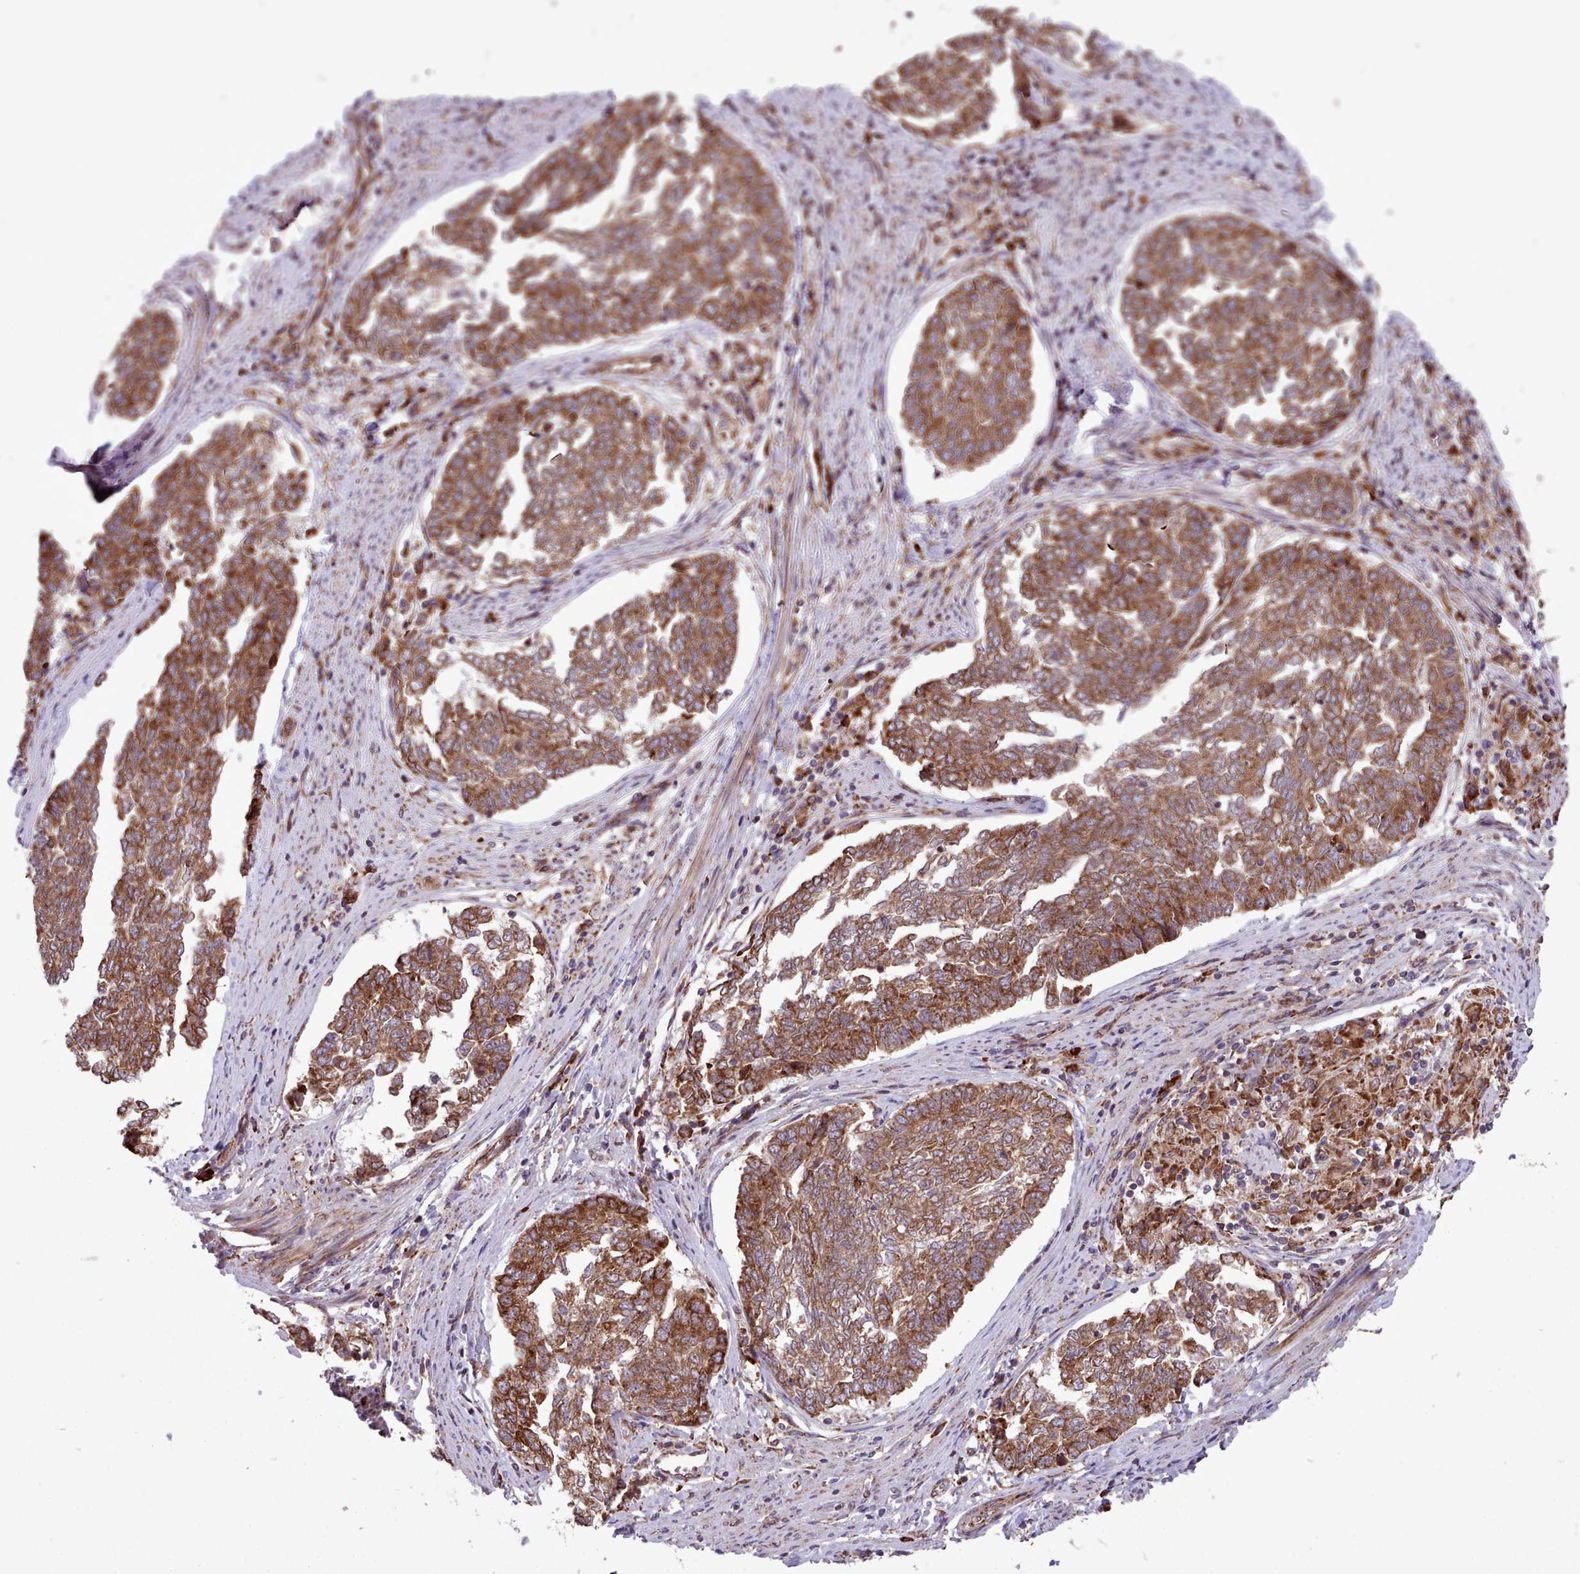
{"staining": {"intensity": "strong", "quantity": ">75%", "location": "cytoplasmic/membranous"}, "tissue": "endometrial cancer", "cell_type": "Tumor cells", "image_type": "cancer", "snomed": [{"axis": "morphology", "description": "Adenocarcinoma, NOS"}, {"axis": "topography", "description": "Endometrium"}], "caption": "Protein expression analysis of human endometrial cancer (adenocarcinoma) reveals strong cytoplasmic/membranous expression in about >75% of tumor cells.", "gene": "TTLL3", "patient": {"sex": "female", "age": 80}}